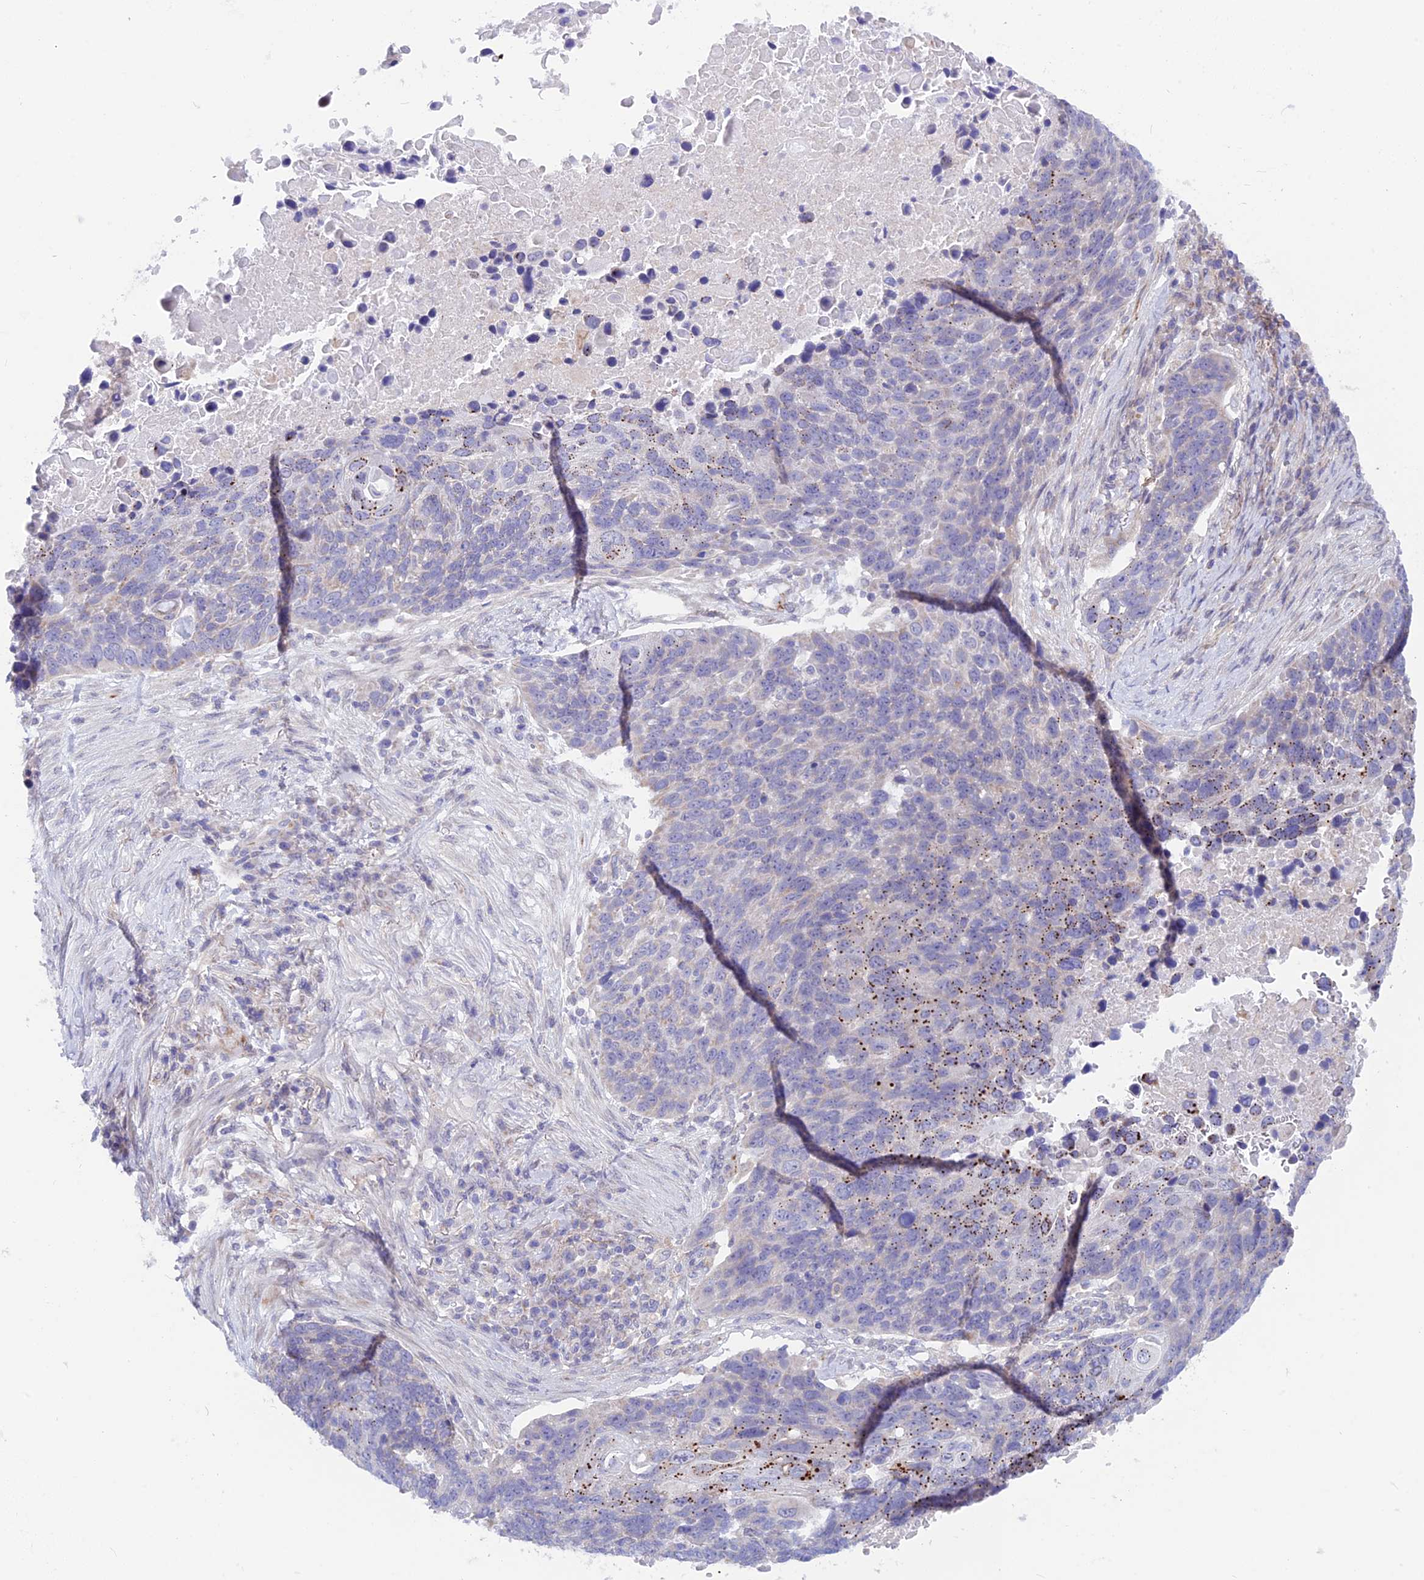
{"staining": {"intensity": "negative", "quantity": "none", "location": "none"}, "tissue": "lung cancer", "cell_type": "Tumor cells", "image_type": "cancer", "snomed": [{"axis": "morphology", "description": "Normal tissue, NOS"}, {"axis": "morphology", "description": "Squamous cell carcinoma, NOS"}, {"axis": "topography", "description": "Lymph node"}, {"axis": "topography", "description": "Lung"}], "caption": "Immunohistochemistry photomicrograph of neoplastic tissue: lung squamous cell carcinoma stained with DAB displays no significant protein positivity in tumor cells.", "gene": "PLAC9", "patient": {"sex": "male", "age": 66}}